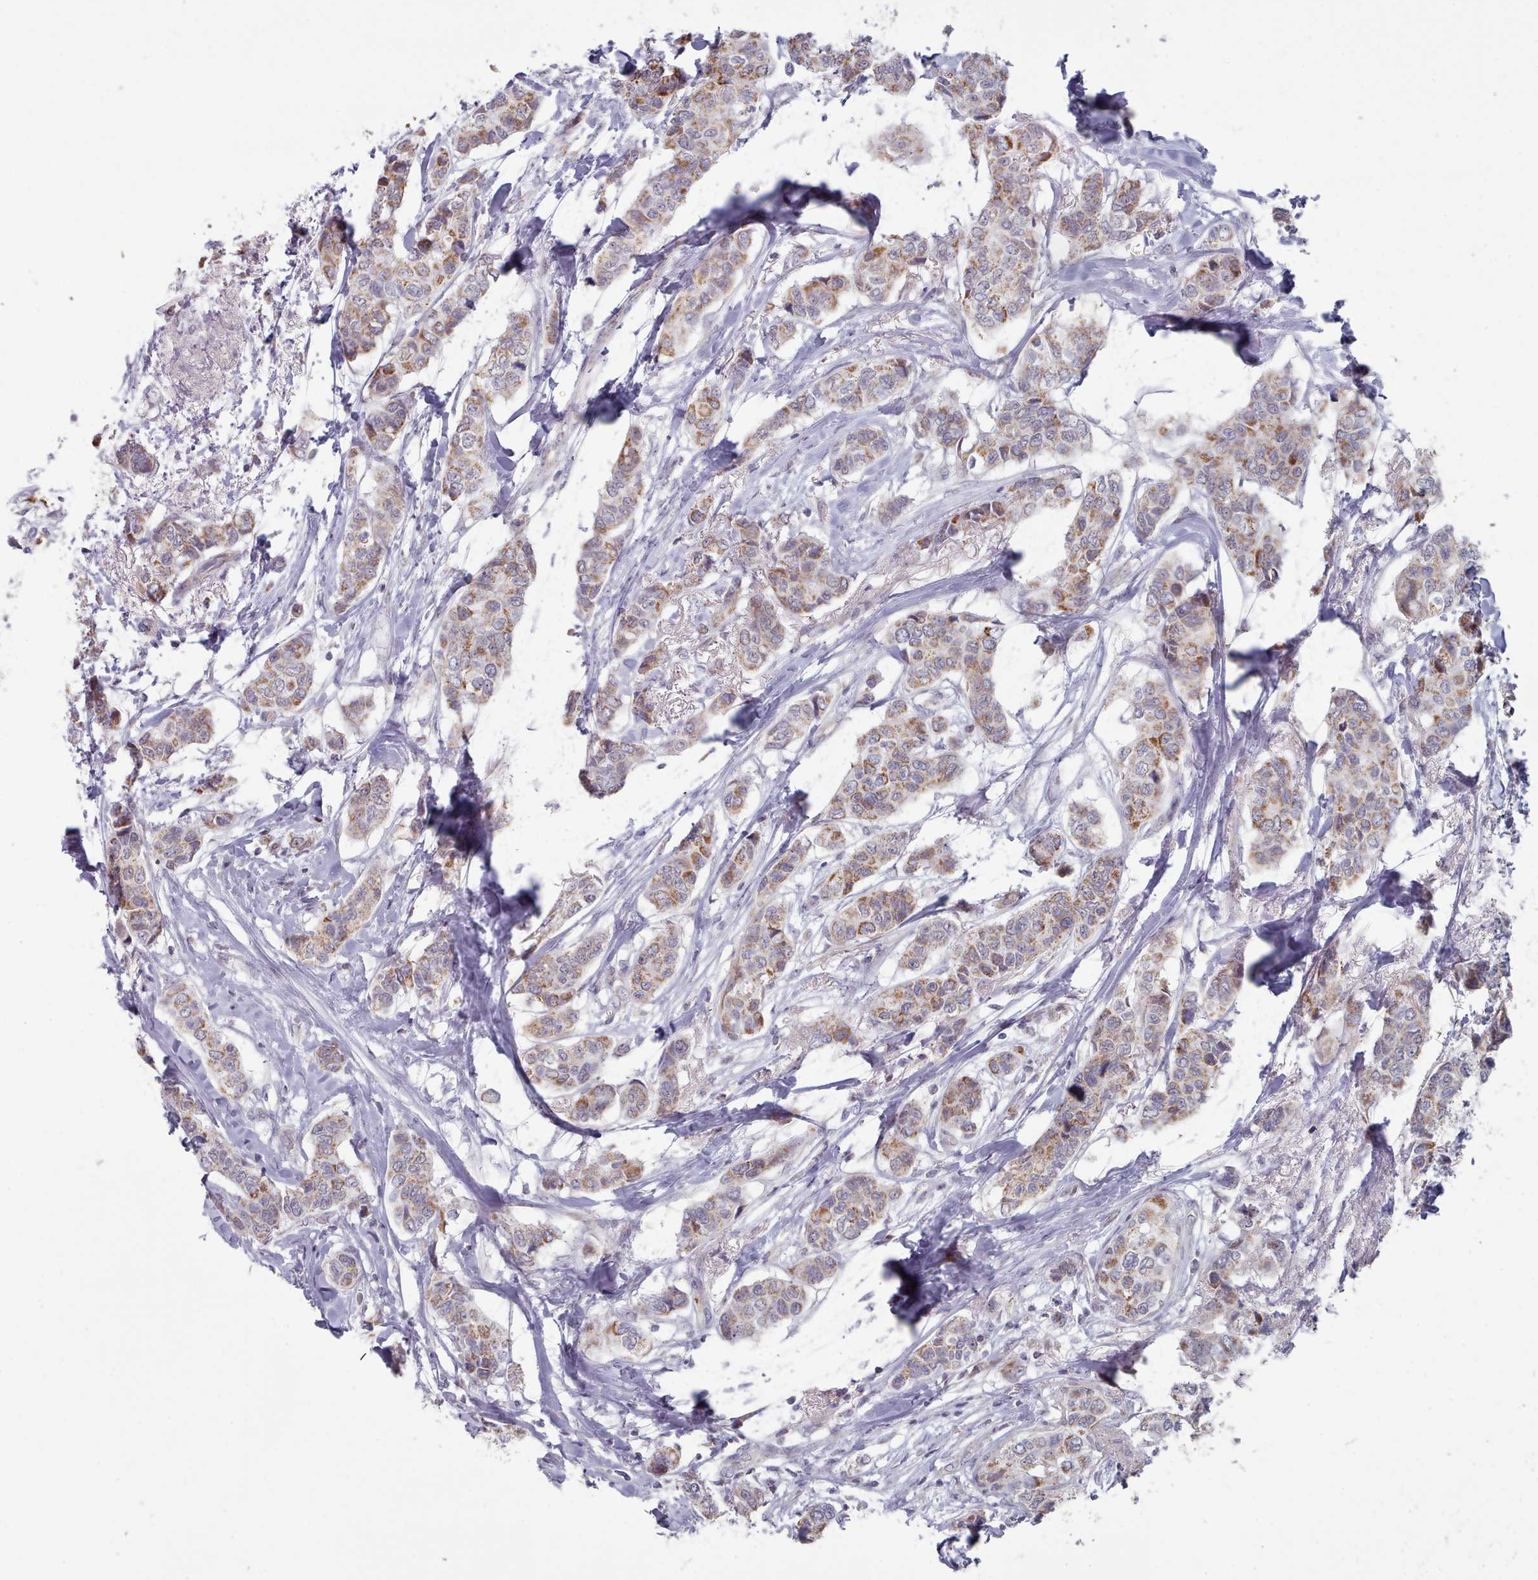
{"staining": {"intensity": "moderate", "quantity": "25%-75%", "location": "cytoplasmic/membranous"}, "tissue": "breast cancer", "cell_type": "Tumor cells", "image_type": "cancer", "snomed": [{"axis": "morphology", "description": "Lobular carcinoma"}, {"axis": "topography", "description": "Breast"}], "caption": "There is medium levels of moderate cytoplasmic/membranous expression in tumor cells of breast lobular carcinoma, as demonstrated by immunohistochemical staining (brown color).", "gene": "TRARG1", "patient": {"sex": "female", "age": 51}}